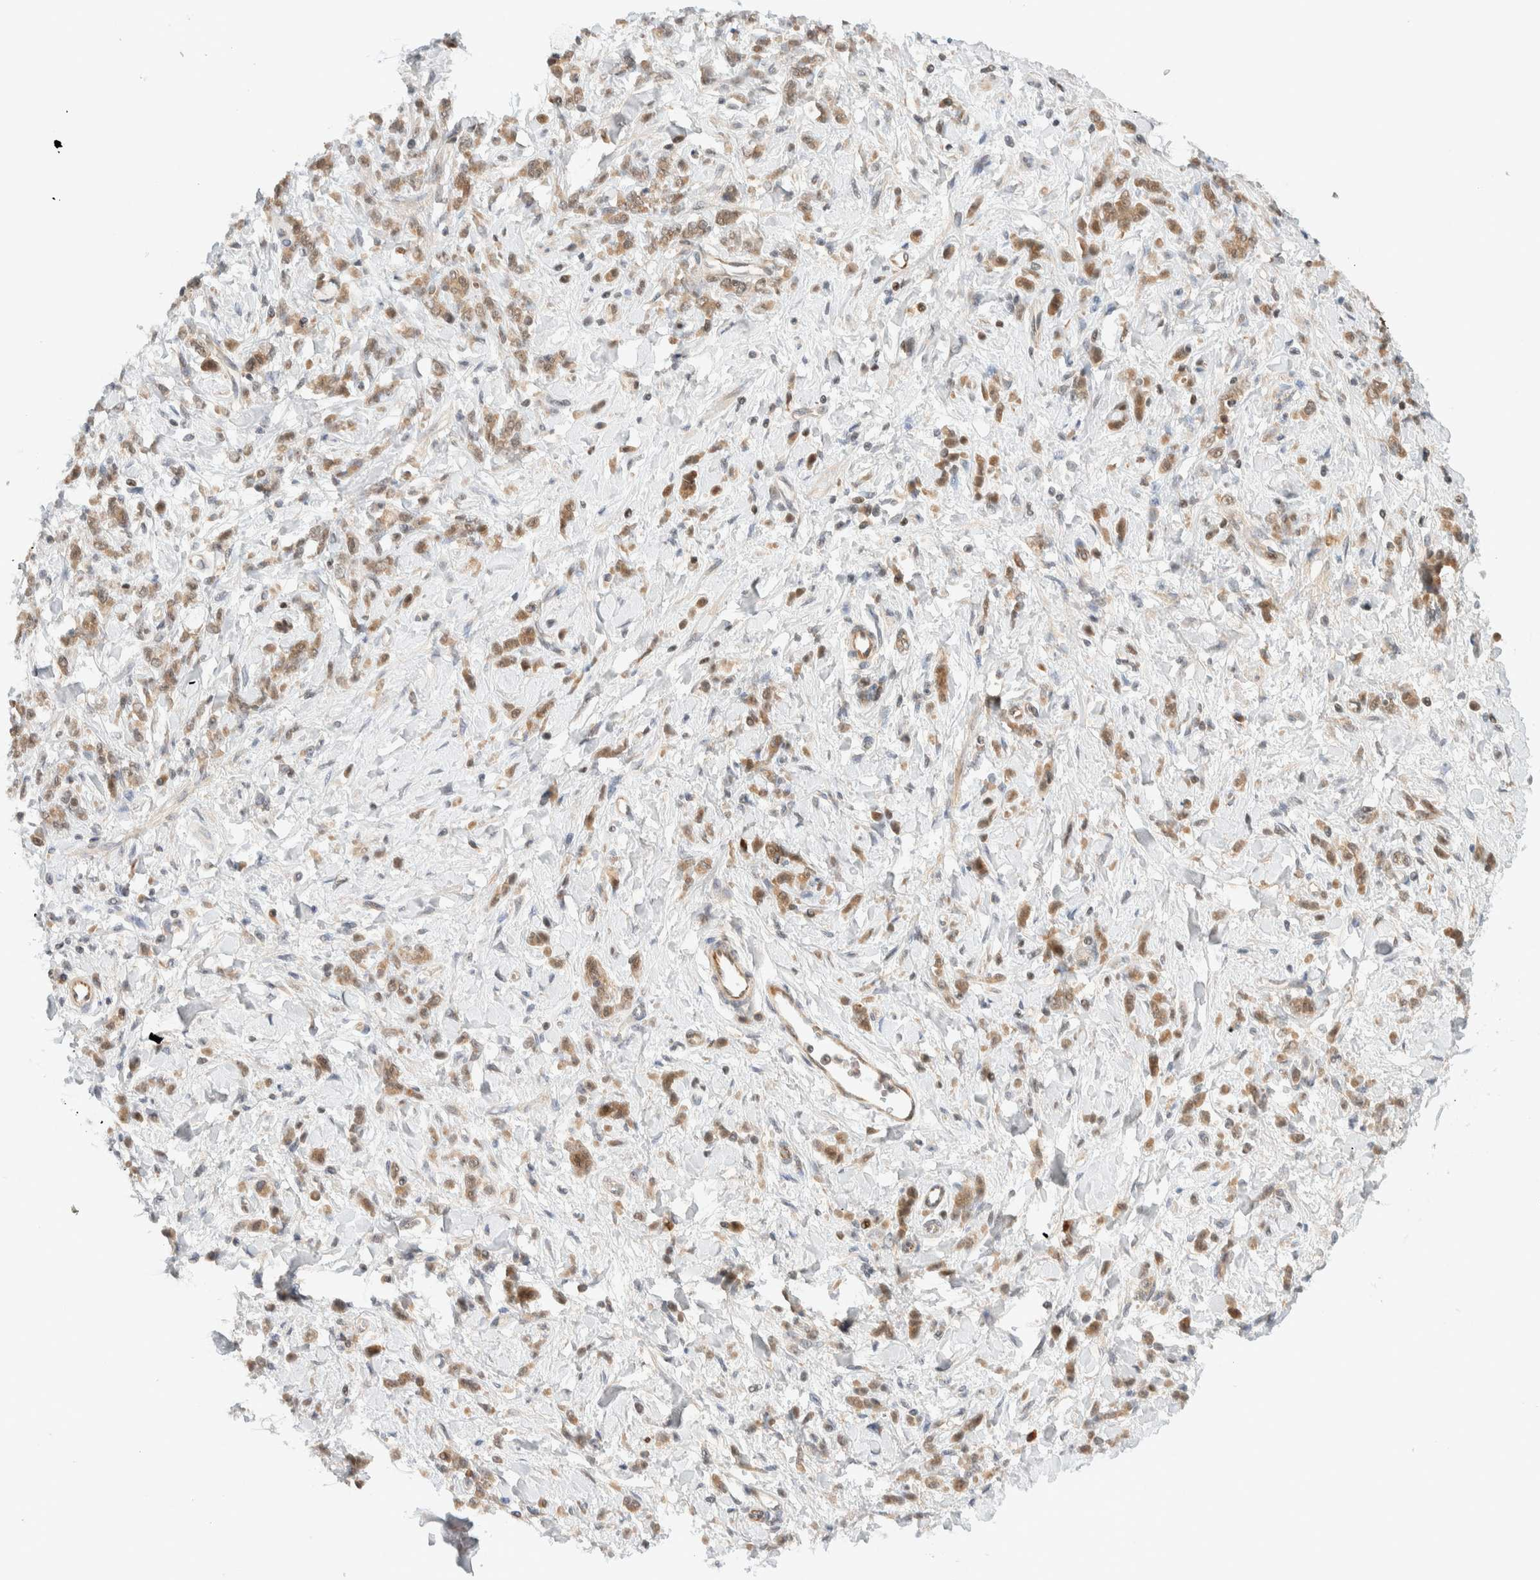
{"staining": {"intensity": "moderate", "quantity": ">75%", "location": "cytoplasmic/membranous"}, "tissue": "stomach cancer", "cell_type": "Tumor cells", "image_type": "cancer", "snomed": [{"axis": "morphology", "description": "Normal tissue, NOS"}, {"axis": "morphology", "description": "Adenocarcinoma, NOS"}, {"axis": "topography", "description": "Stomach"}], "caption": "Human adenocarcinoma (stomach) stained with a protein marker reveals moderate staining in tumor cells.", "gene": "C8orf76", "patient": {"sex": "male", "age": 82}}